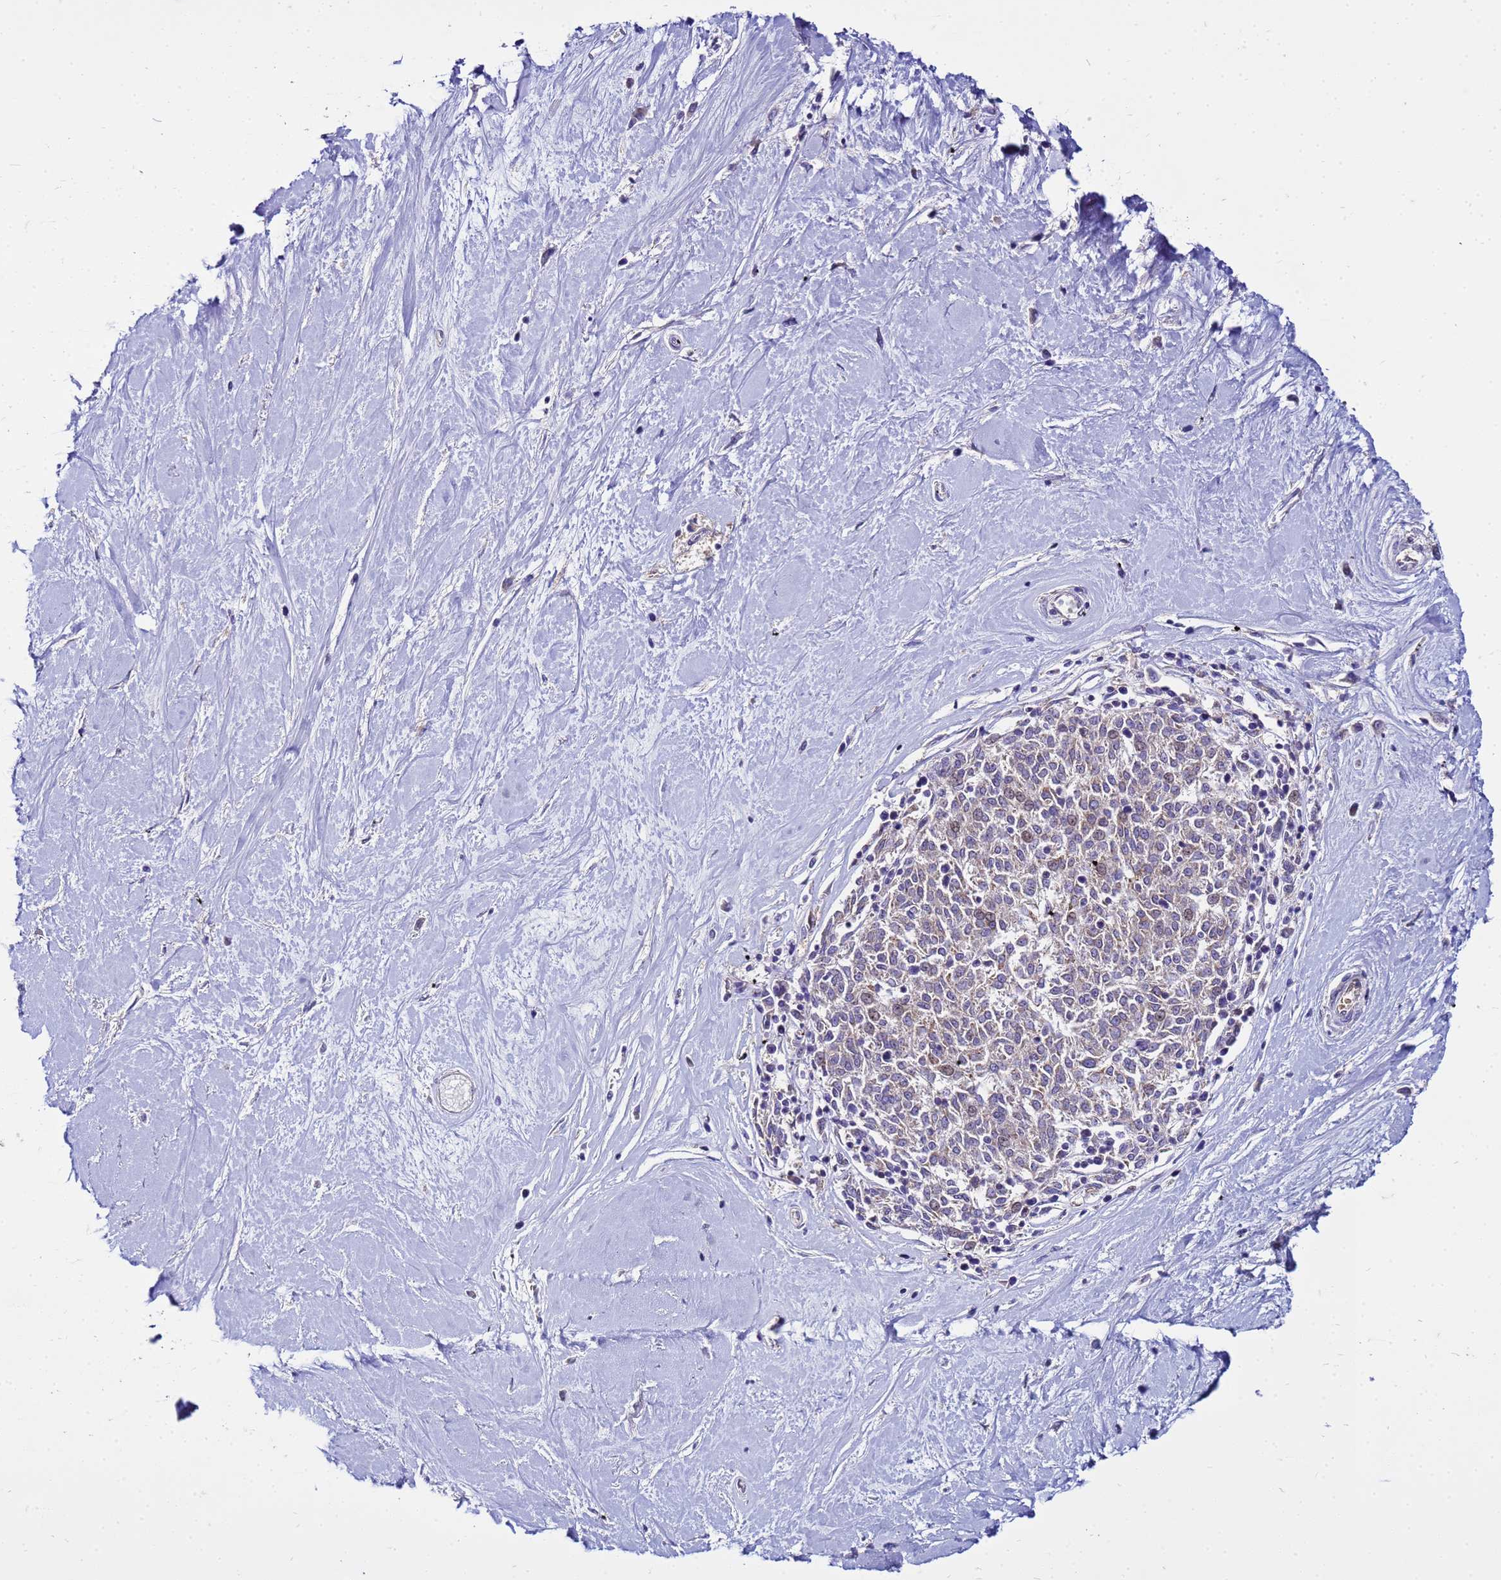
{"staining": {"intensity": "weak", "quantity": "<25%", "location": "cytoplasmic/membranous,nuclear"}, "tissue": "melanoma", "cell_type": "Tumor cells", "image_type": "cancer", "snomed": [{"axis": "morphology", "description": "Malignant melanoma, NOS"}, {"axis": "topography", "description": "Skin"}], "caption": "DAB immunohistochemical staining of human malignant melanoma displays no significant positivity in tumor cells.", "gene": "PKD1", "patient": {"sex": "female", "age": 72}}